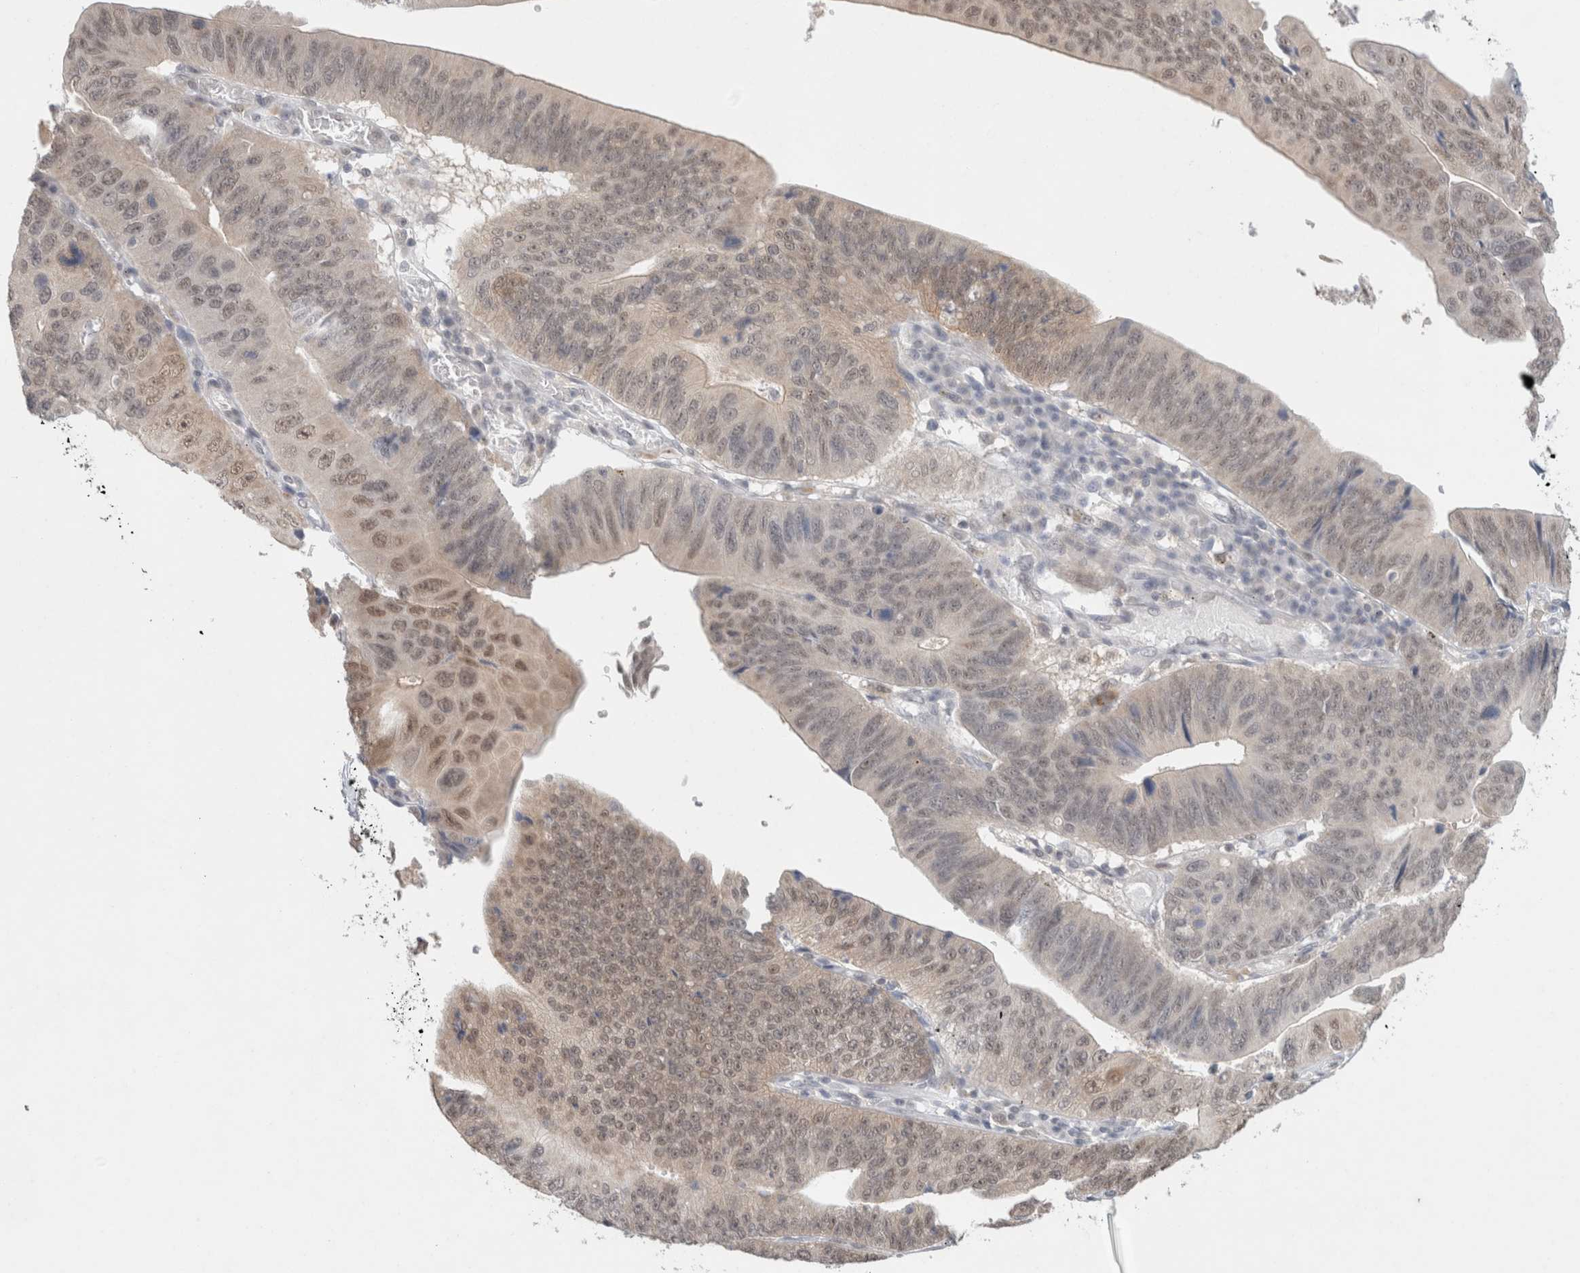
{"staining": {"intensity": "moderate", "quantity": "<25%", "location": "nuclear"}, "tissue": "stomach cancer", "cell_type": "Tumor cells", "image_type": "cancer", "snomed": [{"axis": "morphology", "description": "Adenocarcinoma, NOS"}, {"axis": "topography", "description": "Stomach"}], "caption": "Adenocarcinoma (stomach) stained for a protein (brown) exhibits moderate nuclear positive expression in about <25% of tumor cells.", "gene": "FBXO42", "patient": {"sex": "male", "age": 59}}